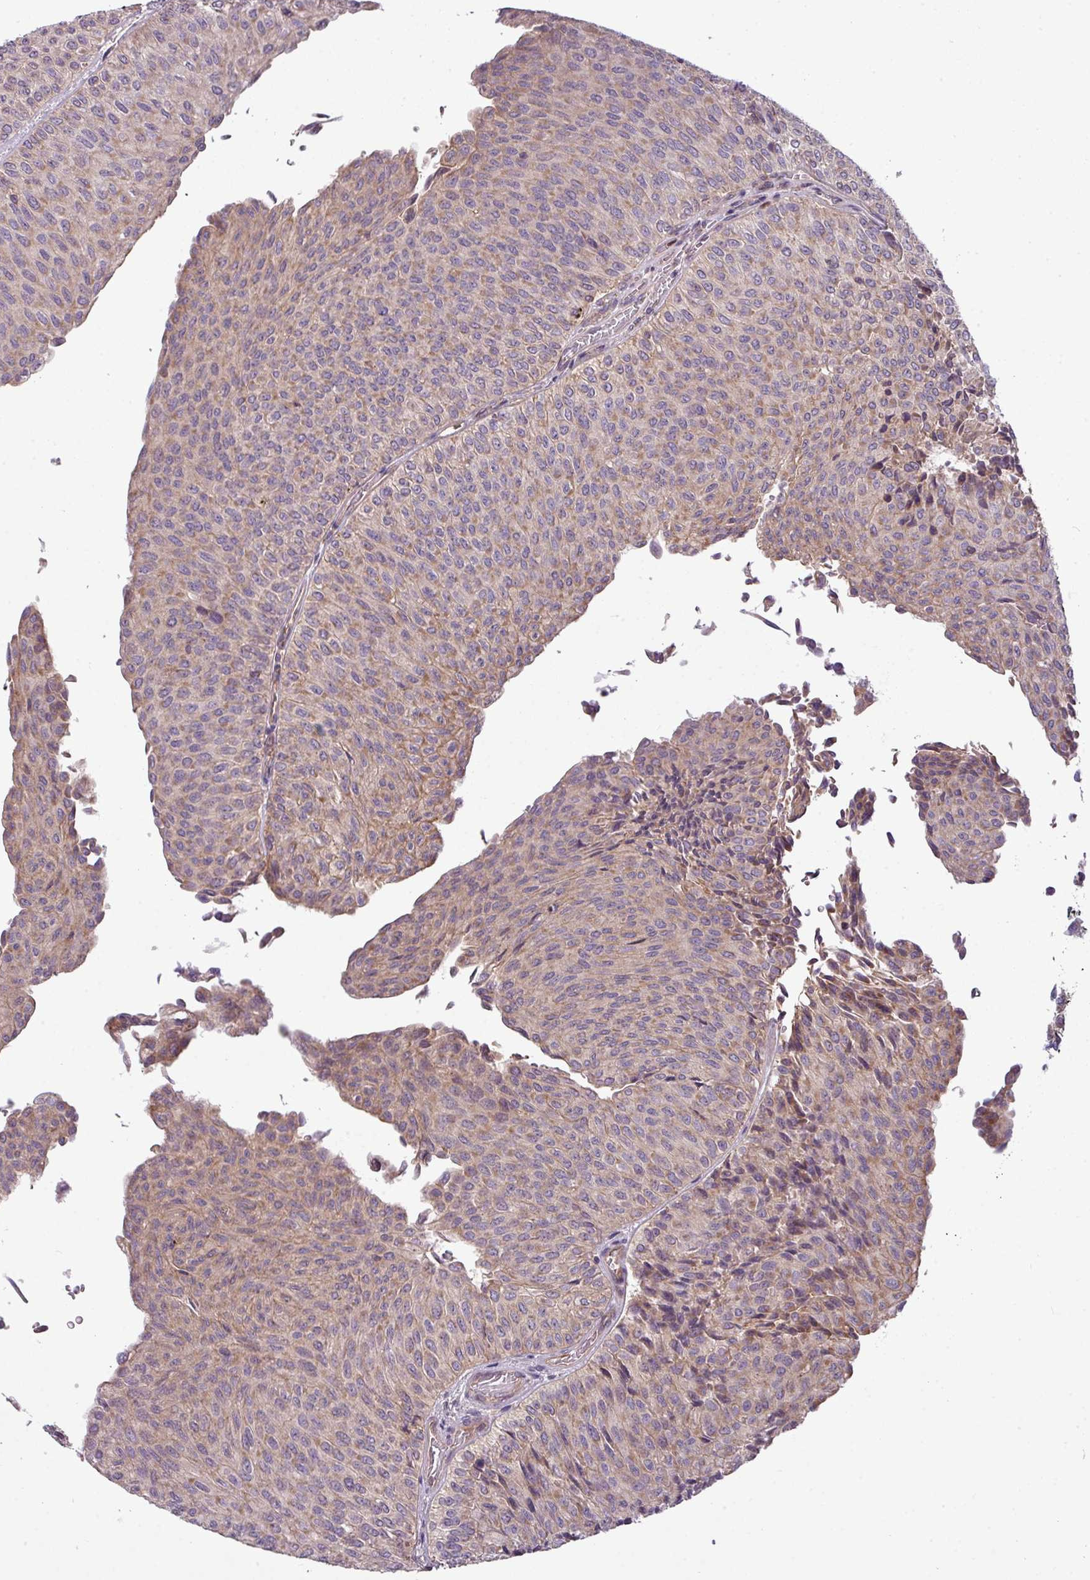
{"staining": {"intensity": "weak", "quantity": ">75%", "location": "cytoplasmic/membranous"}, "tissue": "urothelial cancer", "cell_type": "Tumor cells", "image_type": "cancer", "snomed": [{"axis": "morphology", "description": "Urothelial carcinoma, Low grade"}, {"axis": "topography", "description": "Urinary bladder"}], "caption": "Protein expression by immunohistochemistry reveals weak cytoplasmic/membranous positivity in about >75% of tumor cells in urothelial carcinoma (low-grade).", "gene": "PAPLN", "patient": {"sex": "male", "age": 78}}